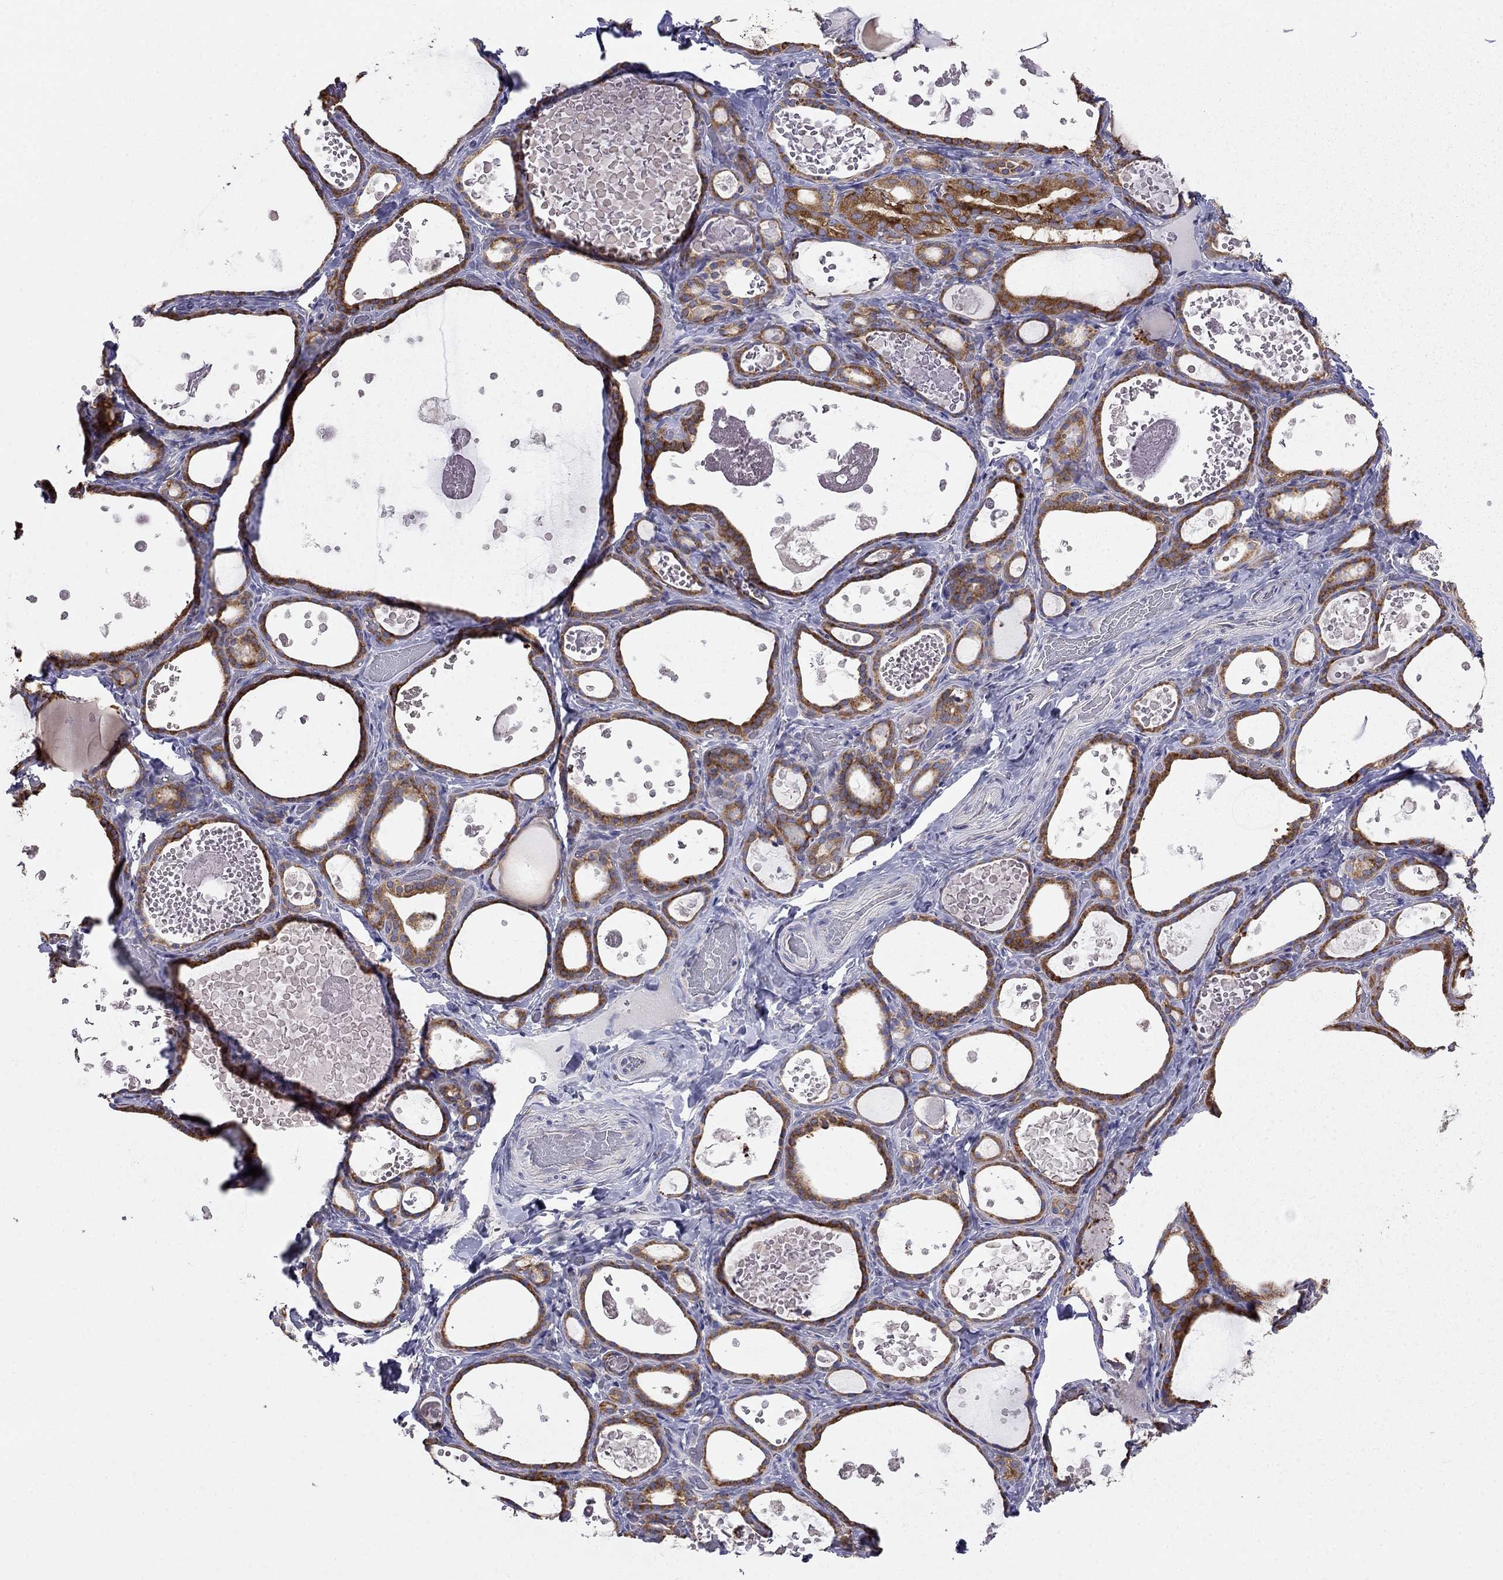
{"staining": {"intensity": "strong", "quantity": ">75%", "location": "cytoplasmic/membranous"}, "tissue": "thyroid gland", "cell_type": "Glandular cells", "image_type": "normal", "snomed": [{"axis": "morphology", "description": "Normal tissue, NOS"}, {"axis": "topography", "description": "Thyroid gland"}], "caption": "The photomicrograph displays immunohistochemical staining of normal thyroid gland. There is strong cytoplasmic/membranous expression is appreciated in approximately >75% of glandular cells. Nuclei are stained in blue.", "gene": "LONRF2", "patient": {"sex": "female", "age": 56}}